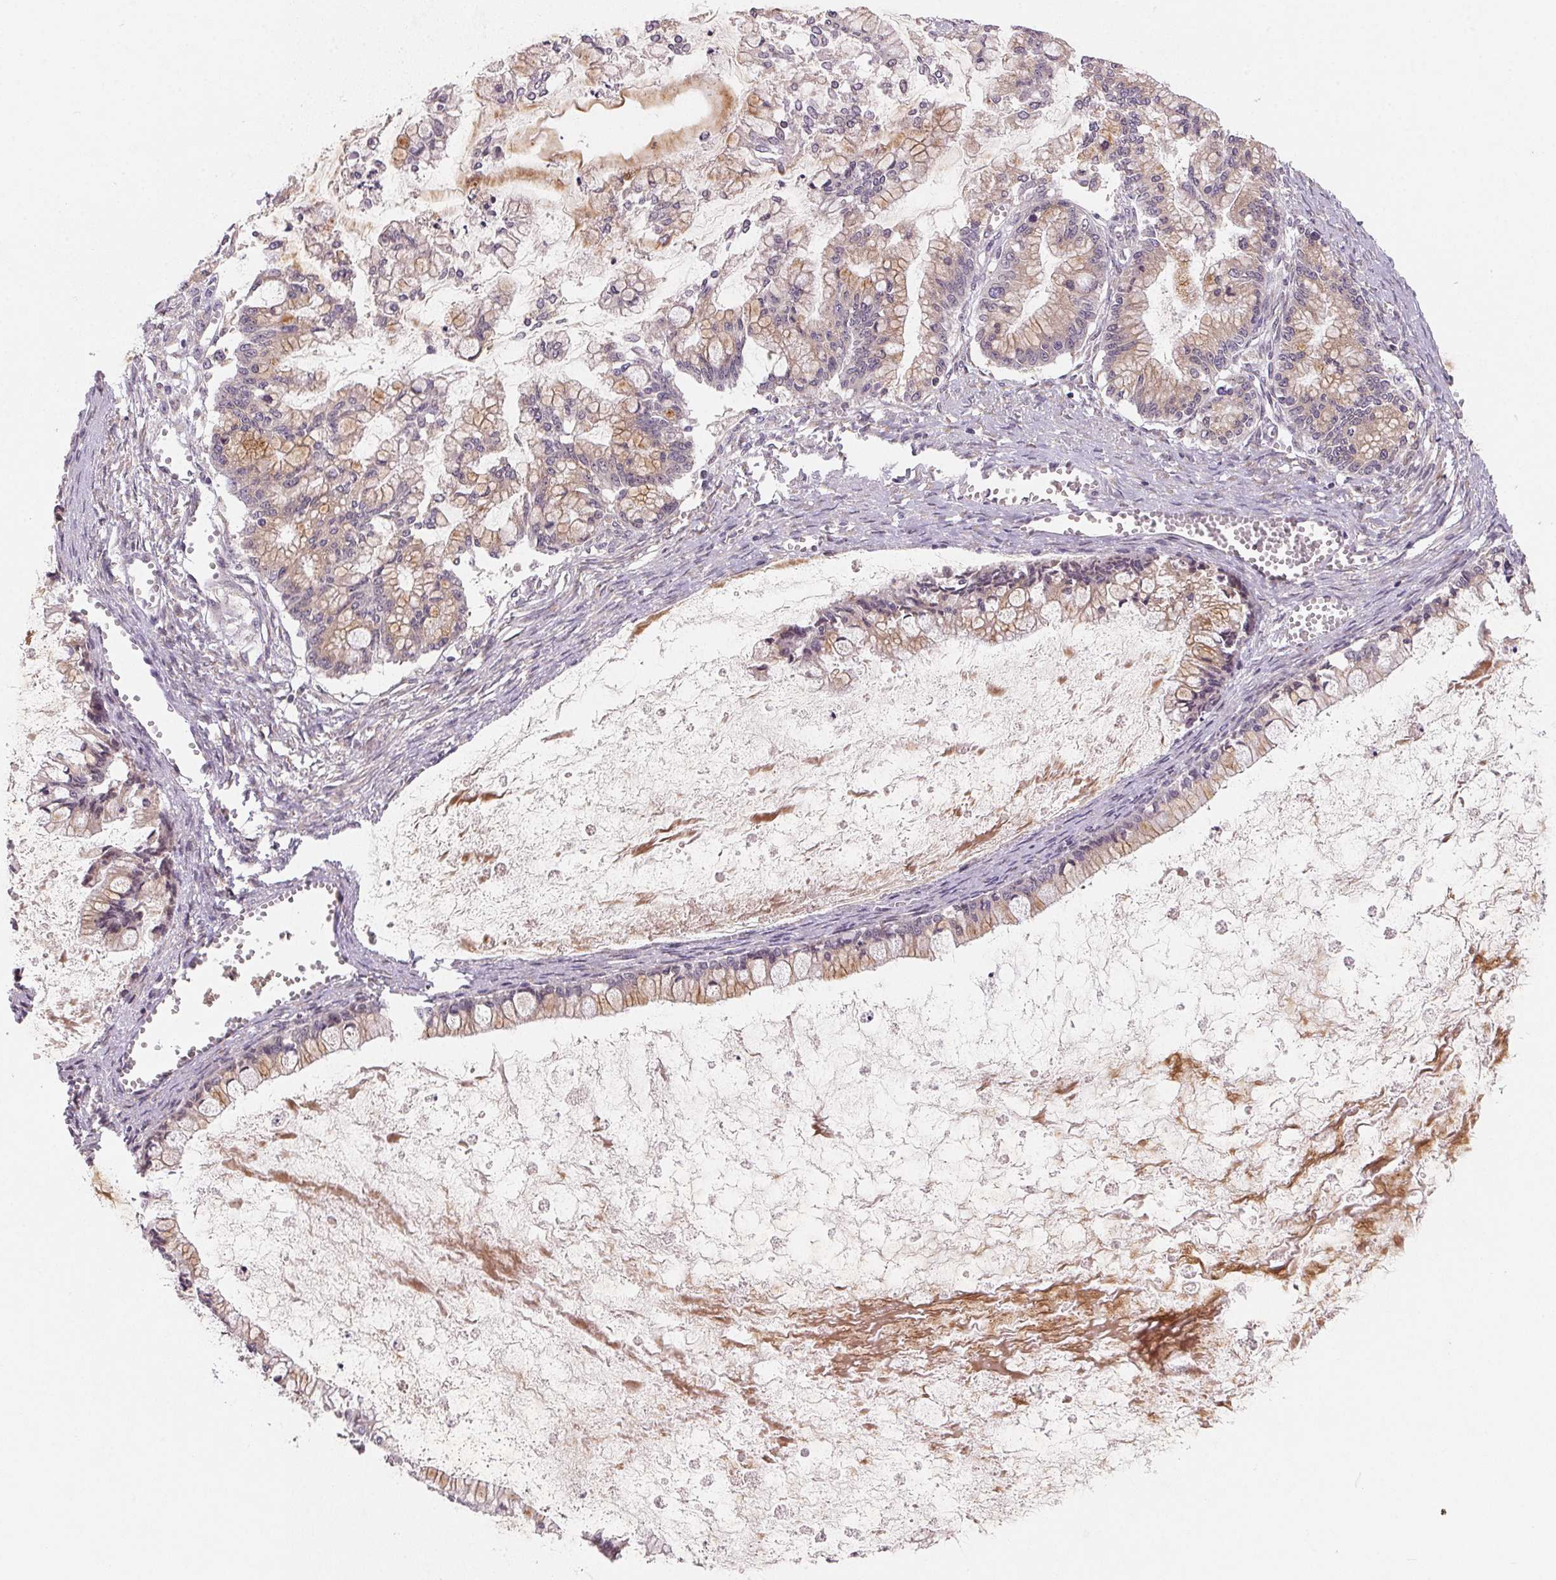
{"staining": {"intensity": "weak", "quantity": ">75%", "location": "cytoplasmic/membranous"}, "tissue": "ovarian cancer", "cell_type": "Tumor cells", "image_type": "cancer", "snomed": [{"axis": "morphology", "description": "Cystadenocarcinoma, mucinous, NOS"}, {"axis": "topography", "description": "Ovary"}], "caption": "Immunohistochemical staining of human ovarian cancer (mucinous cystadenocarcinoma) demonstrates low levels of weak cytoplasmic/membranous positivity in about >75% of tumor cells.", "gene": "EI24", "patient": {"sex": "female", "age": 67}}